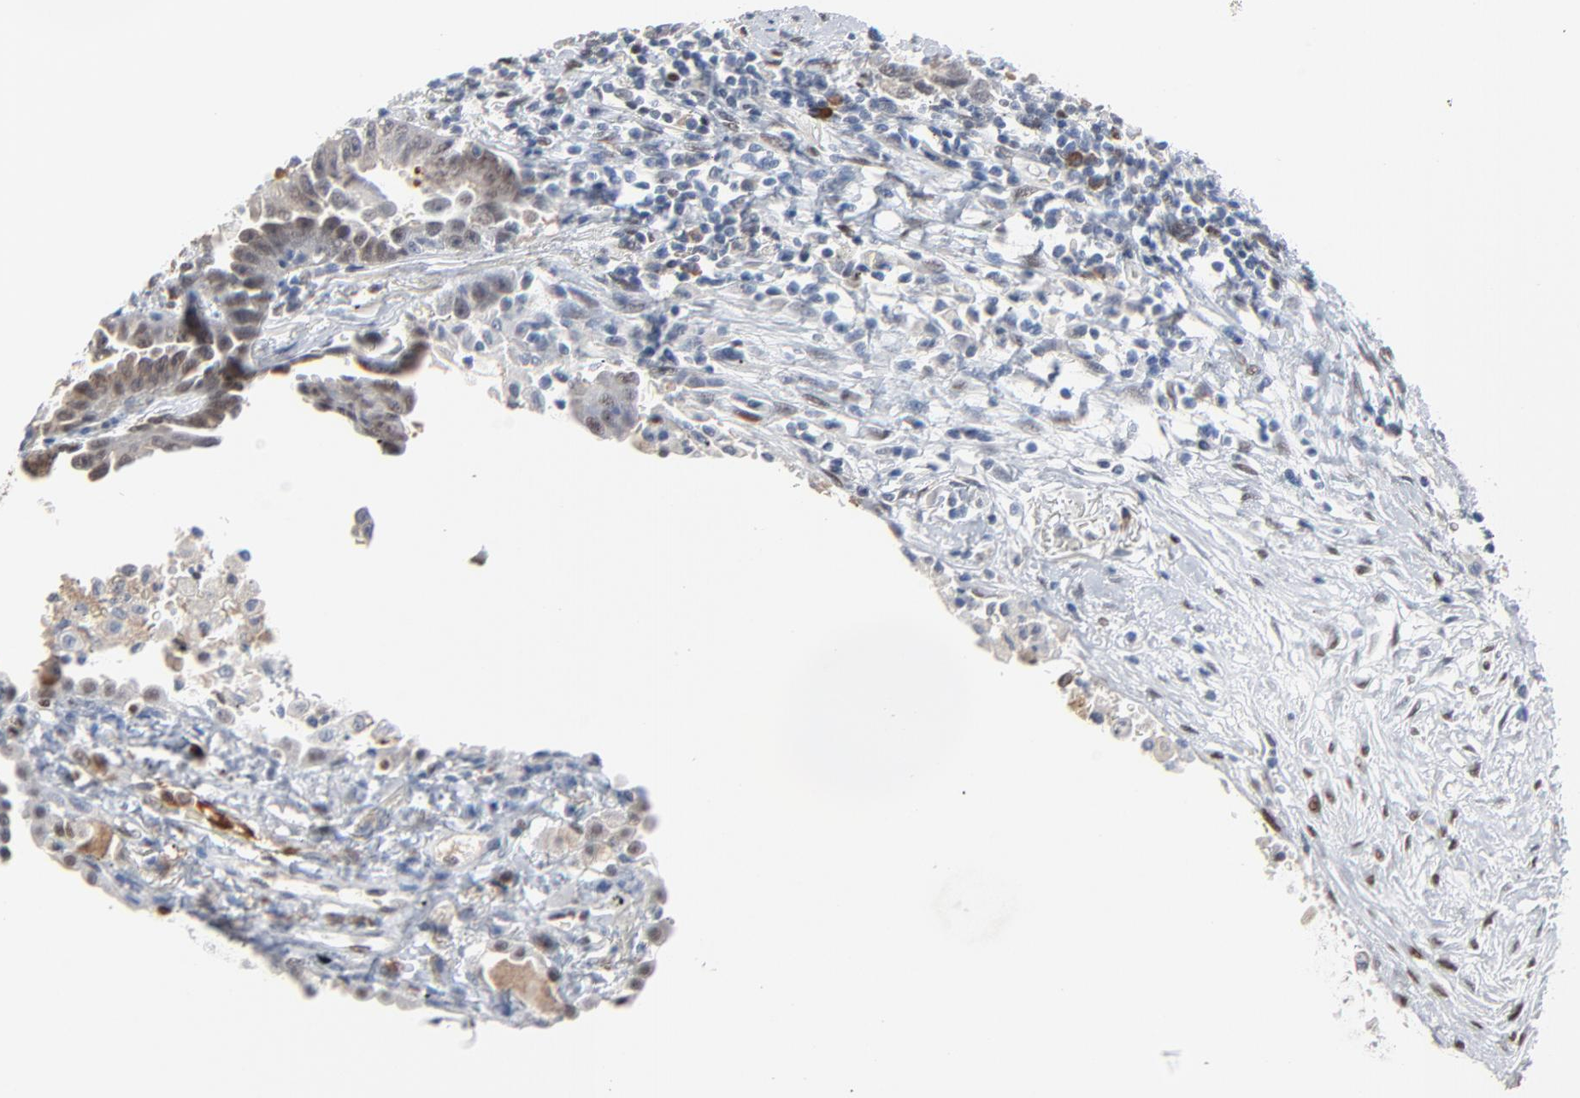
{"staining": {"intensity": "weak", "quantity": "<25%", "location": "nuclear"}, "tissue": "lung cancer", "cell_type": "Tumor cells", "image_type": "cancer", "snomed": [{"axis": "morphology", "description": "Adenocarcinoma, NOS"}, {"axis": "topography", "description": "Lung"}], "caption": "High power microscopy image of an IHC image of lung cancer (adenocarcinoma), revealing no significant expression in tumor cells.", "gene": "FOXP1", "patient": {"sex": "female", "age": 64}}